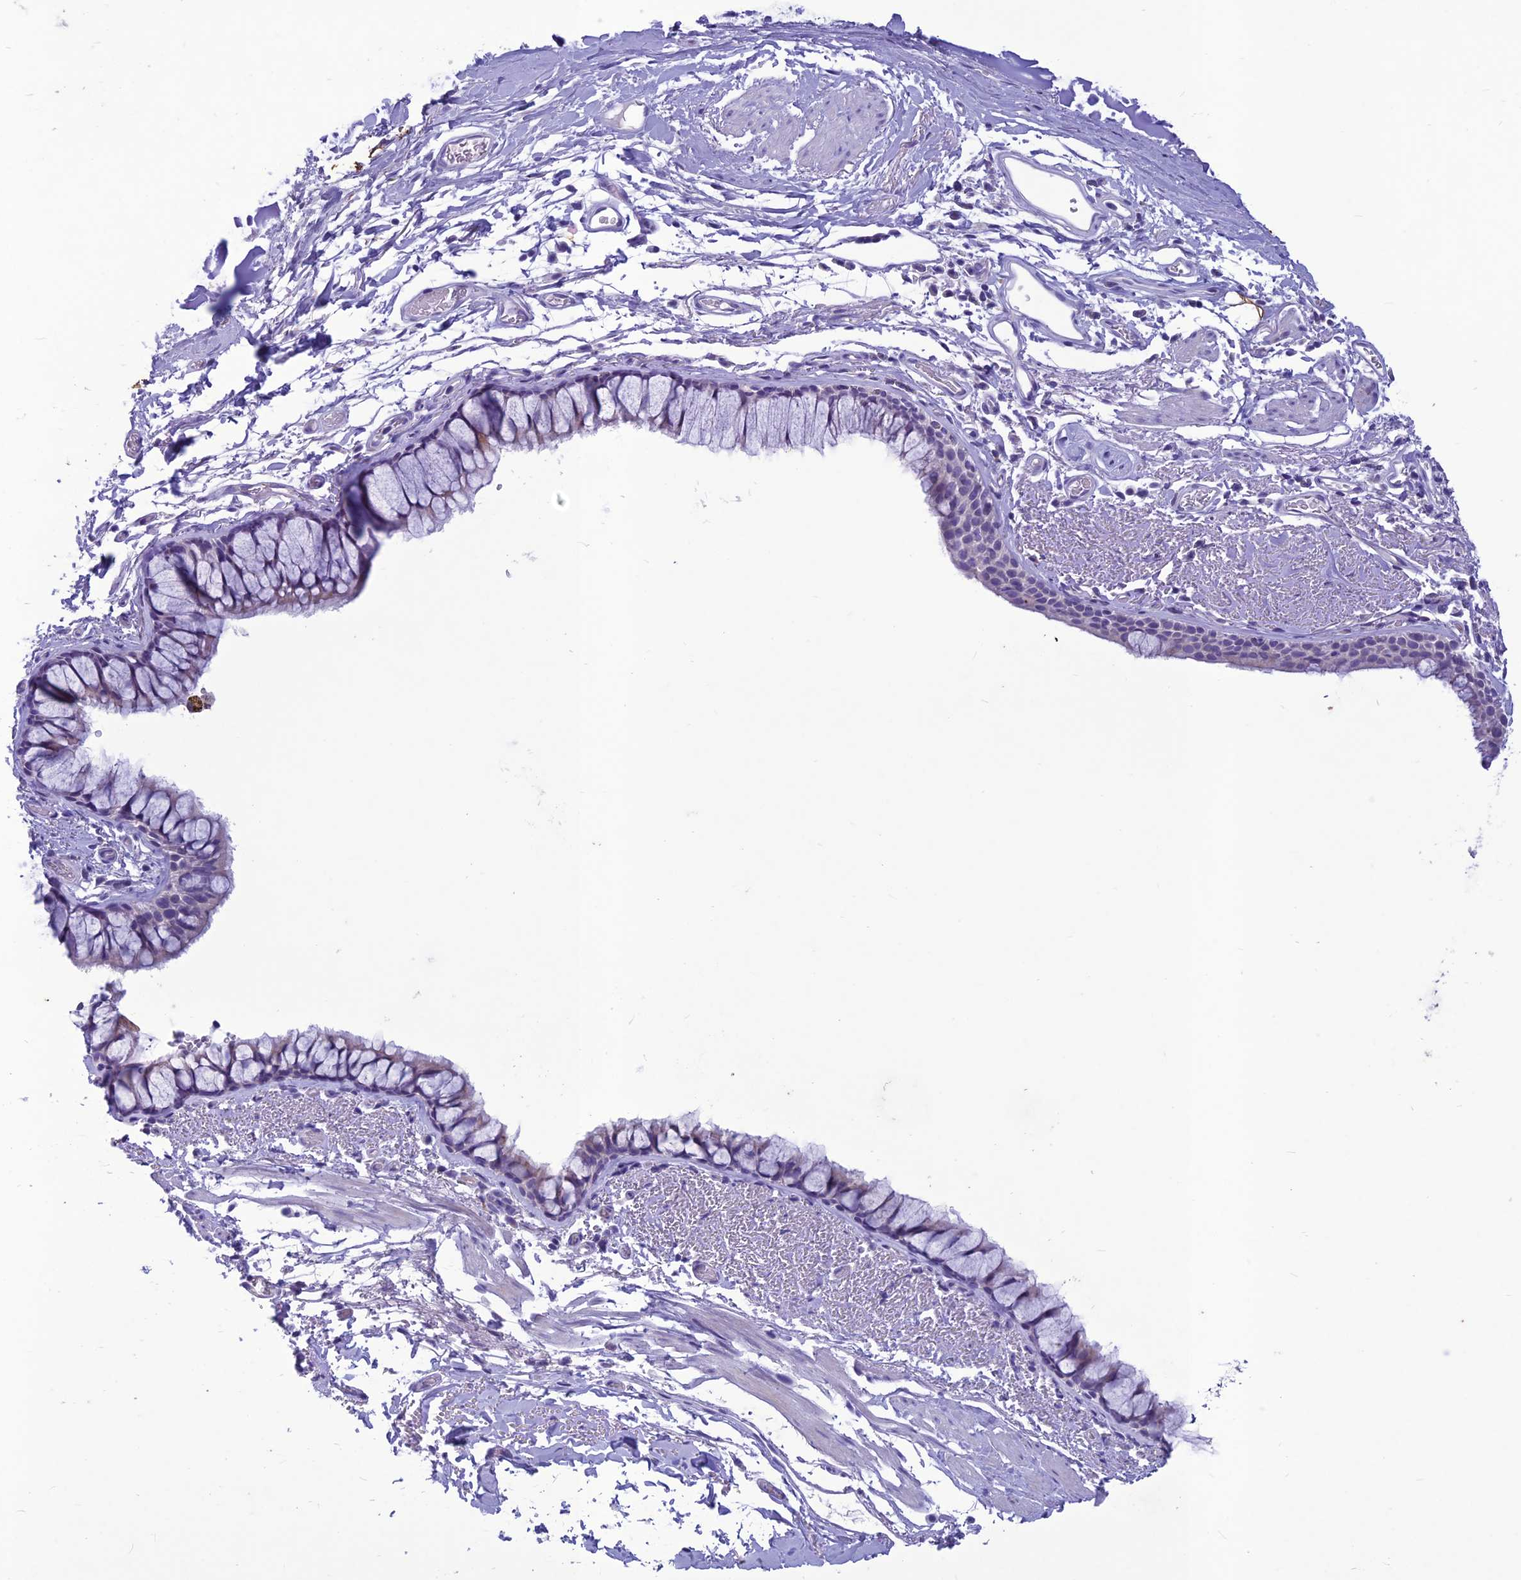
{"staining": {"intensity": "negative", "quantity": "none", "location": "none"}, "tissue": "bronchus", "cell_type": "Respiratory epithelial cells", "image_type": "normal", "snomed": [{"axis": "morphology", "description": "Normal tissue, NOS"}, {"axis": "topography", "description": "Bronchus"}], "caption": "Bronchus stained for a protein using IHC displays no expression respiratory epithelial cells.", "gene": "IFT172", "patient": {"sex": "male", "age": 65}}